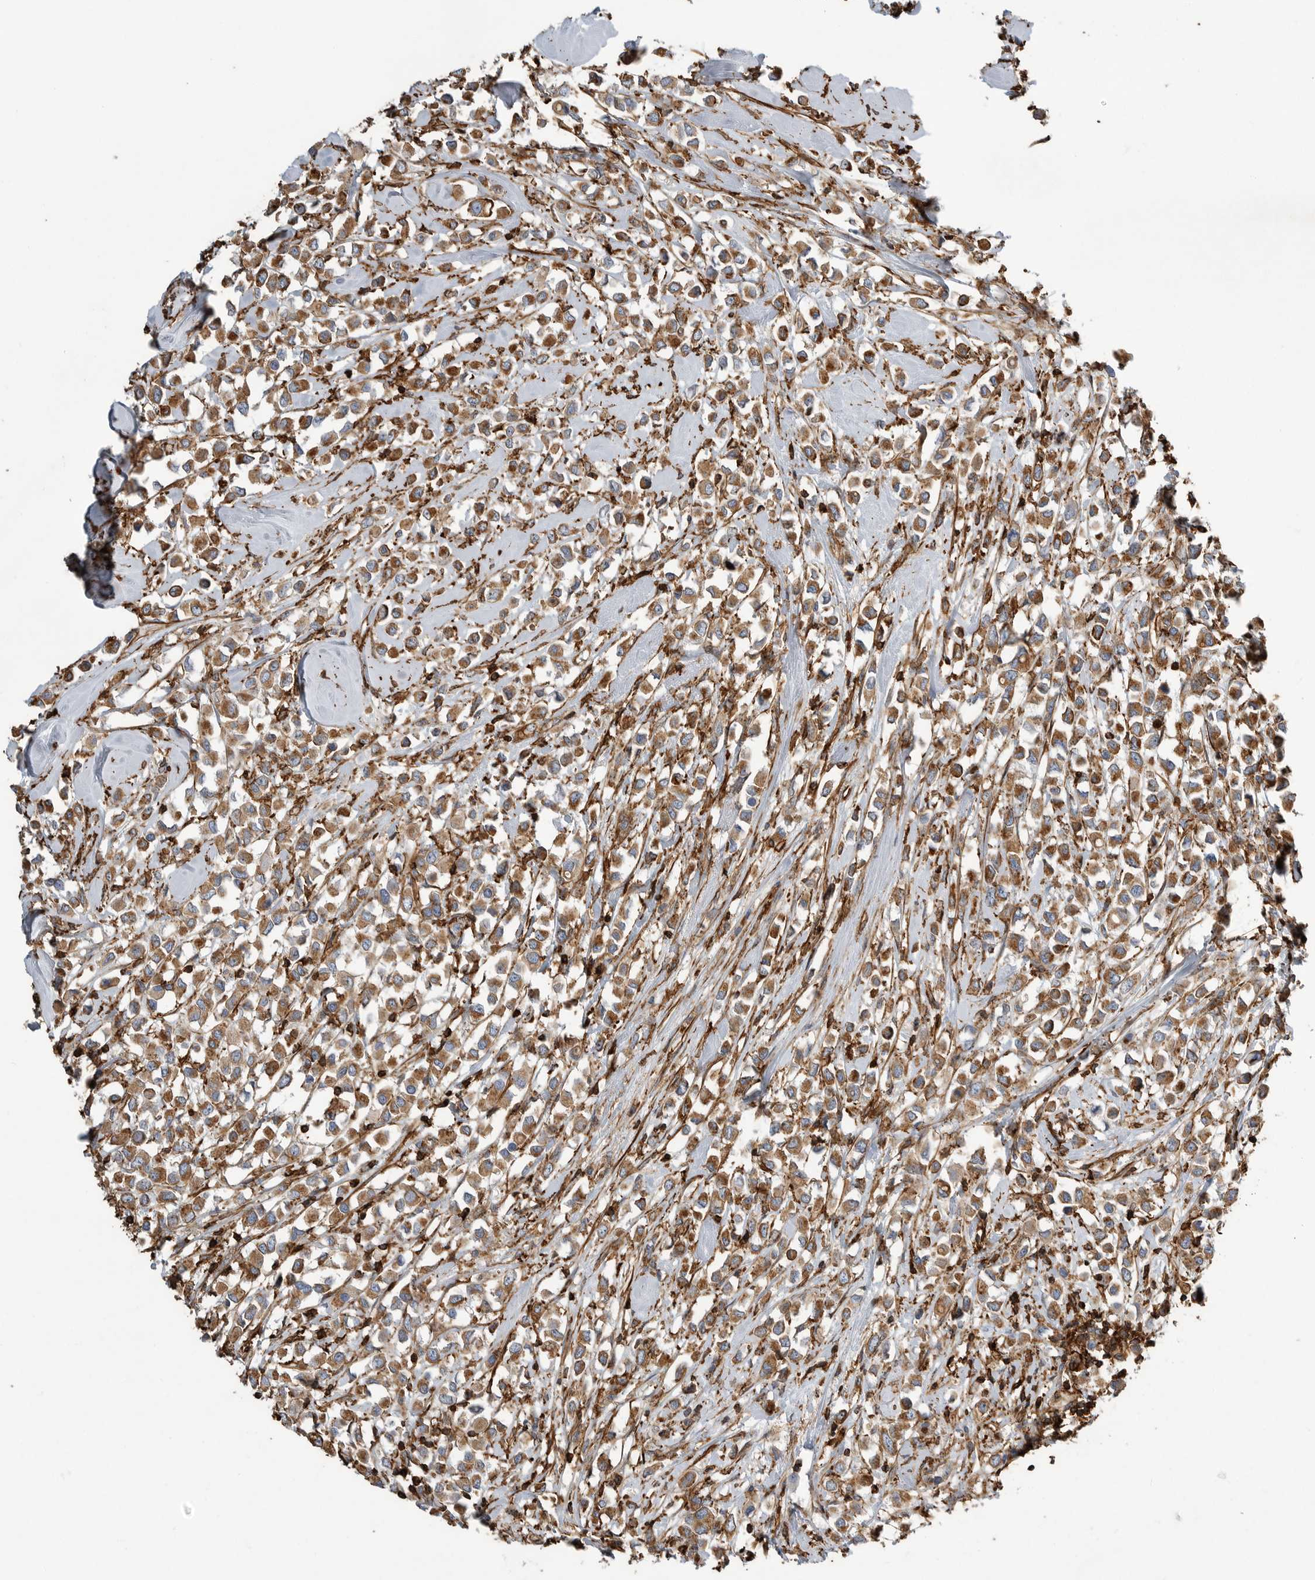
{"staining": {"intensity": "moderate", "quantity": ">75%", "location": "cytoplasmic/membranous"}, "tissue": "breast cancer", "cell_type": "Tumor cells", "image_type": "cancer", "snomed": [{"axis": "morphology", "description": "Duct carcinoma"}, {"axis": "topography", "description": "Breast"}], "caption": "Tumor cells show medium levels of moderate cytoplasmic/membranous staining in approximately >75% of cells in breast cancer (invasive ductal carcinoma).", "gene": "GPER1", "patient": {"sex": "female", "age": 61}}